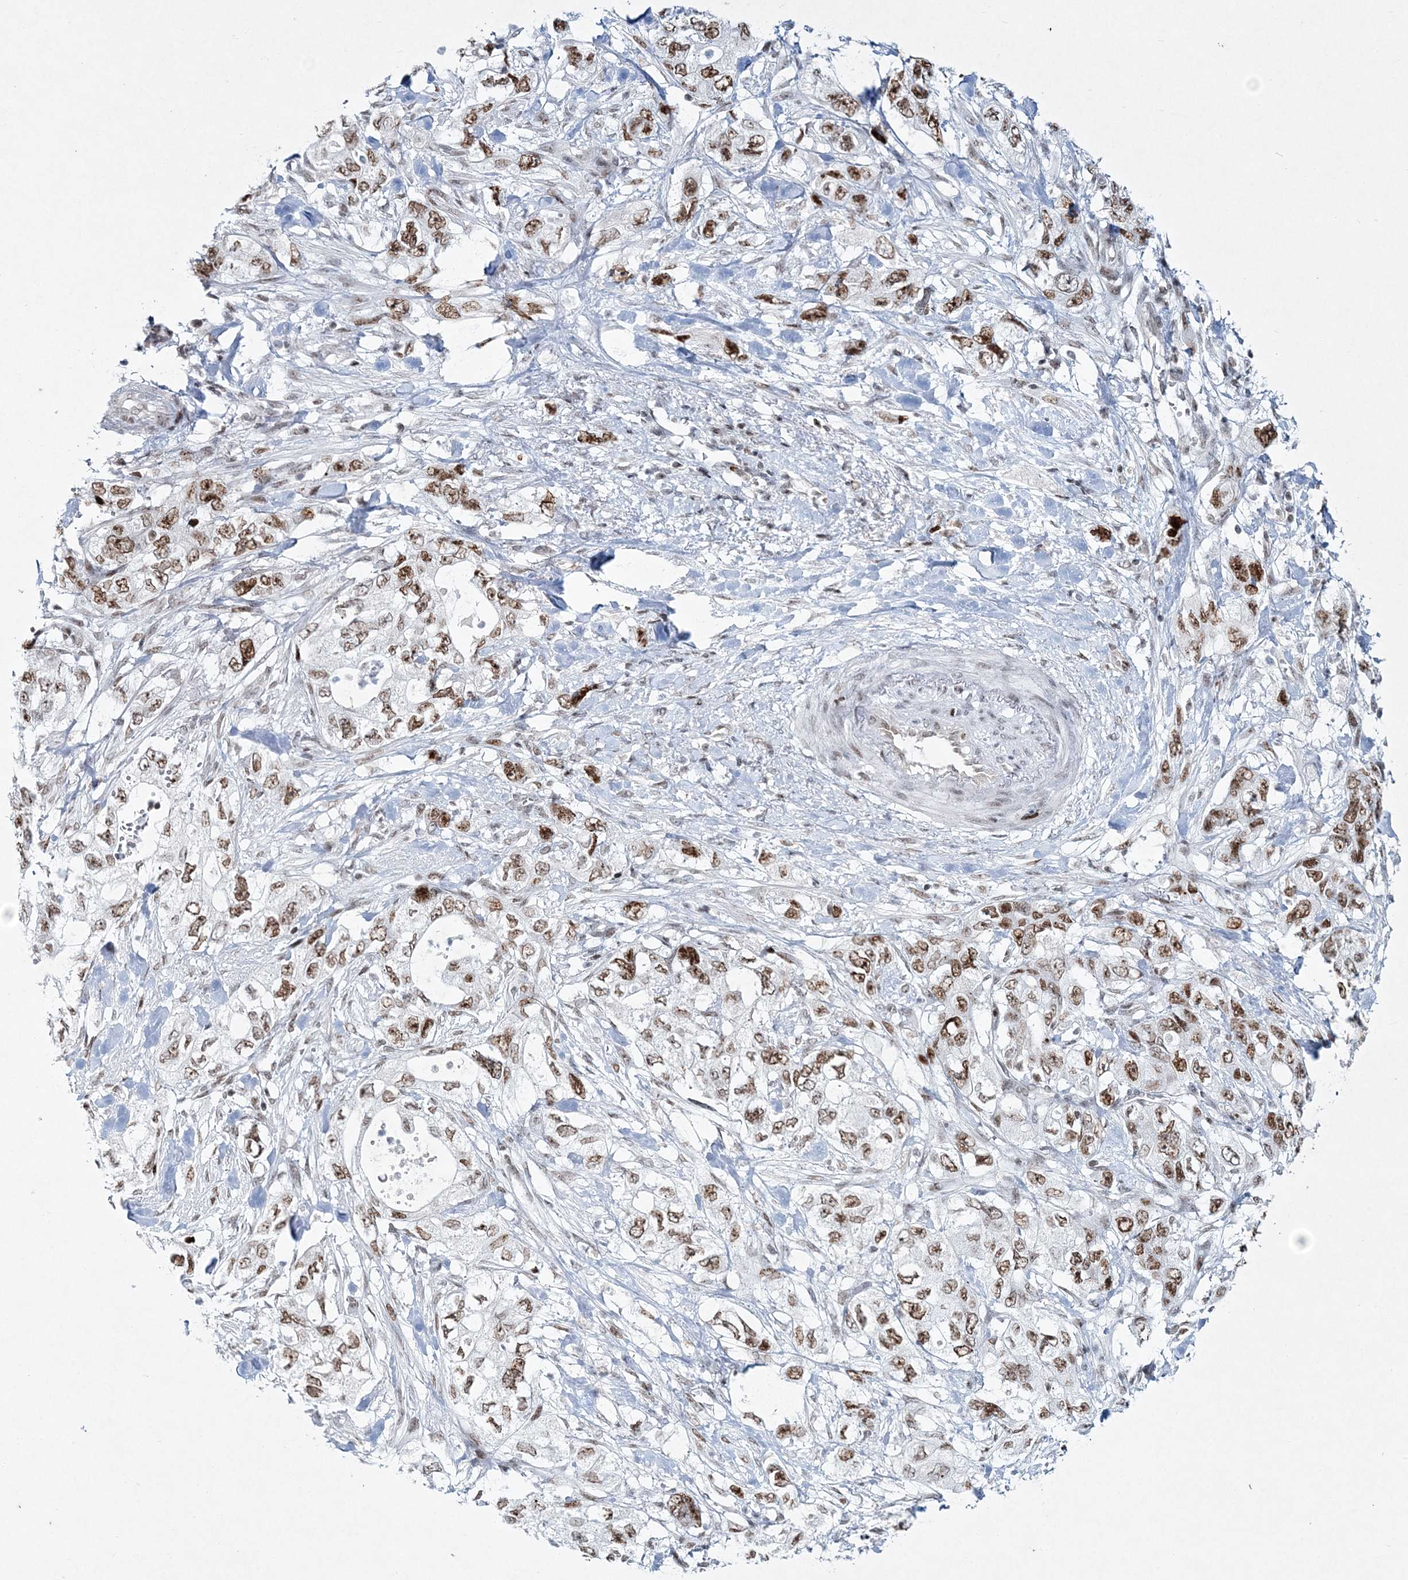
{"staining": {"intensity": "moderate", "quantity": ">75%", "location": "nuclear"}, "tissue": "pancreatic cancer", "cell_type": "Tumor cells", "image_type": "cancer", "snomed": [{"axis": "morphology", "description": "Adenocarcinoma, NOS"}, {"axis": "topography", "description": "Pancreas"}], "caption": "There is medium levels of moderate nuclear positivity in tumor cells of pancreatic cancer, as demonstrated by immunohistochemical staining (brown color).", "gene": "LRRFIP2", "patient": {"sex": "female", "age": 73}}